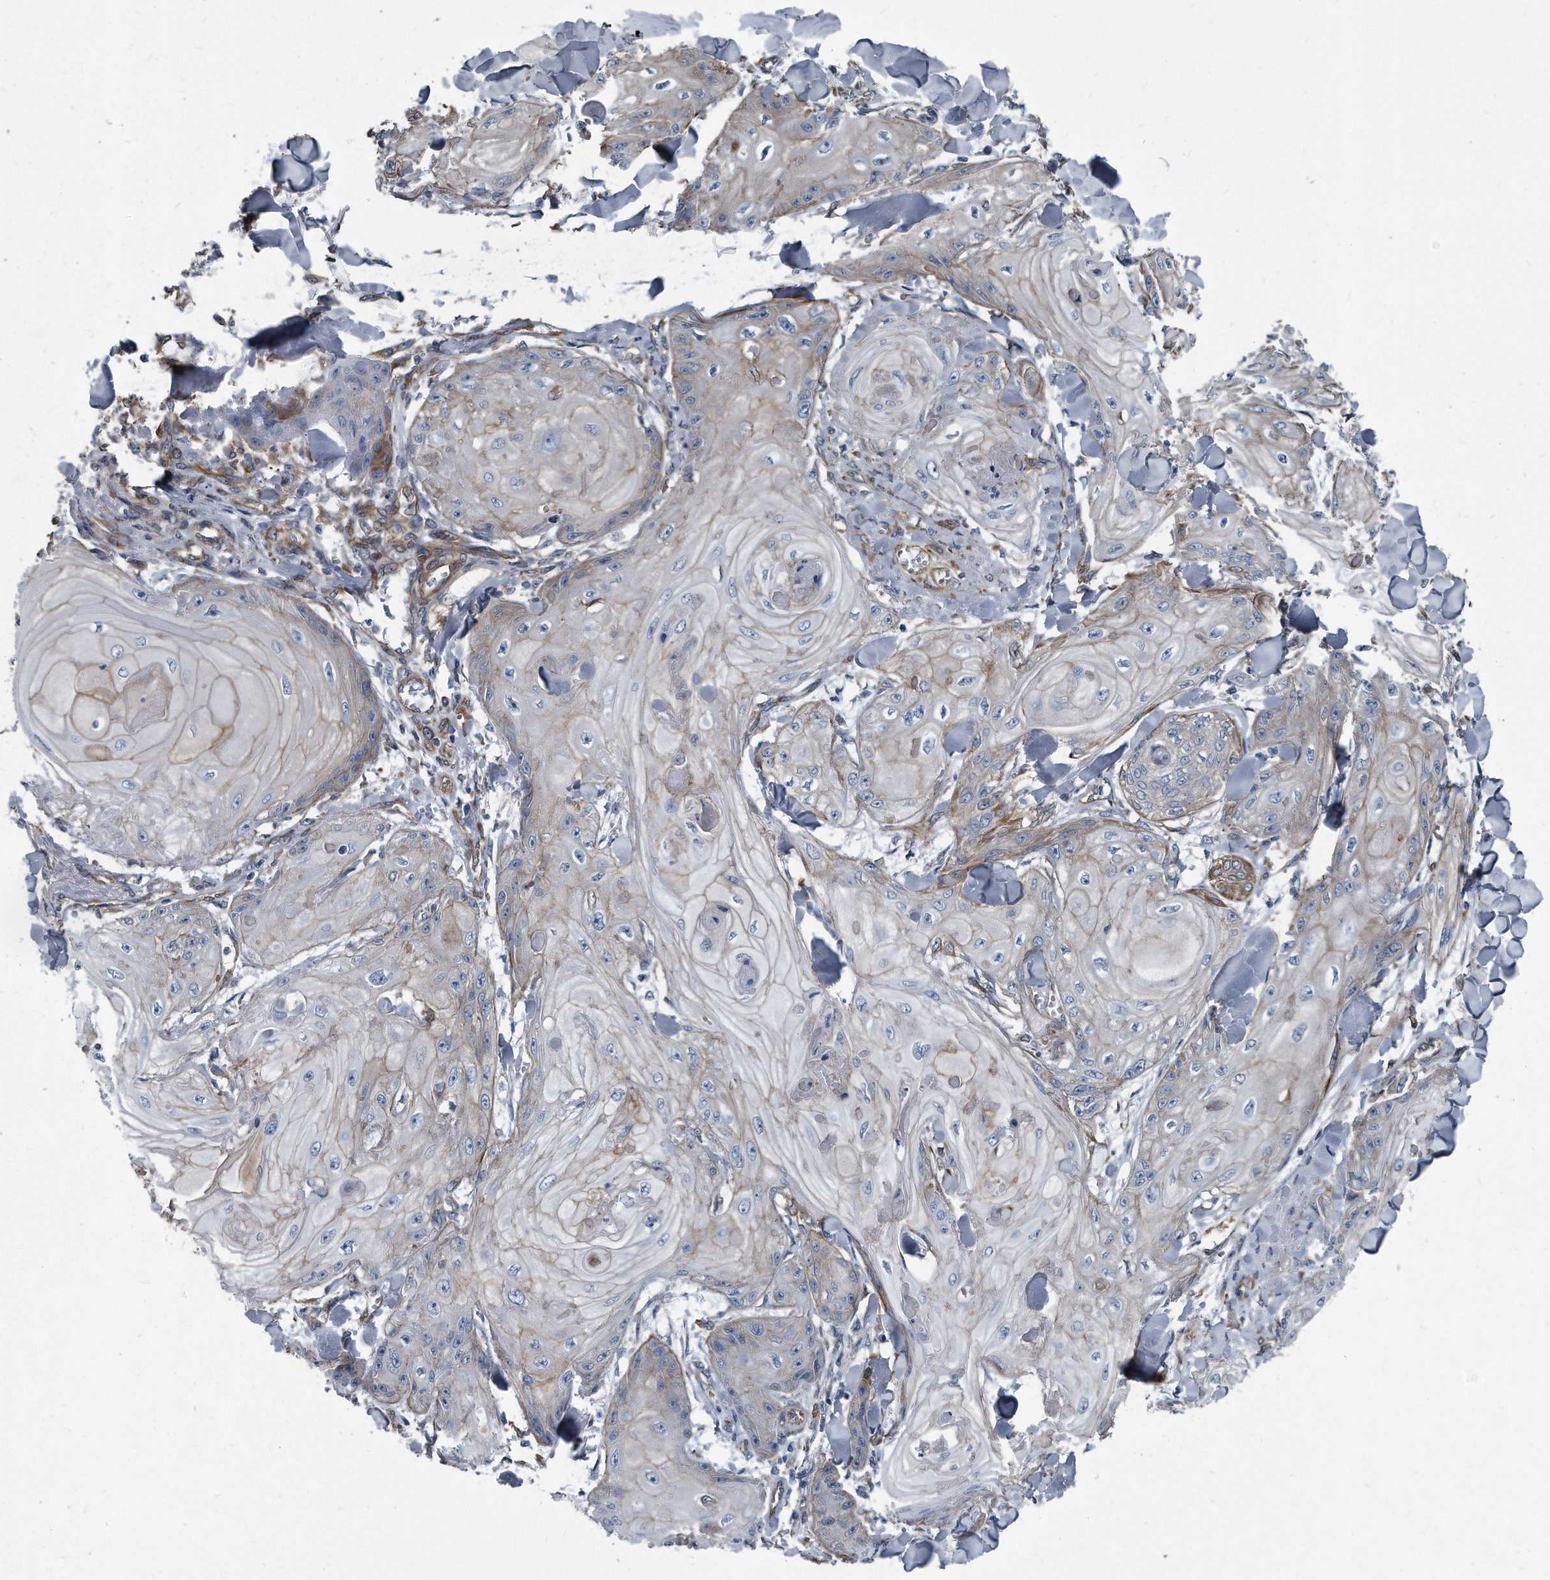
{"staining": {"intensity": "weak", "quantity": "25%-75%", "location": "cytoplasmic/membranous"}, "tissue": "skin cancer", "cell_type": "Tumor cells", "image_type": "cancer", "snomed": [{"axis": "morphology", "description": "Squamous cell carcinoma, NOS"}, {"axis": "topography", "description": "Skin"}], "caption": "High-power microscopy captured an immunohistochemistry micrograph of skin cancer (squamous cell carcinoma), revealing weak cytoplasmic/membranous staining in about 25%-75% of tumor cells. (IHC, brightfield microscopy, high magnification).", "gene": "PLEC", "patient": {"sex": "male", "age": 74}}